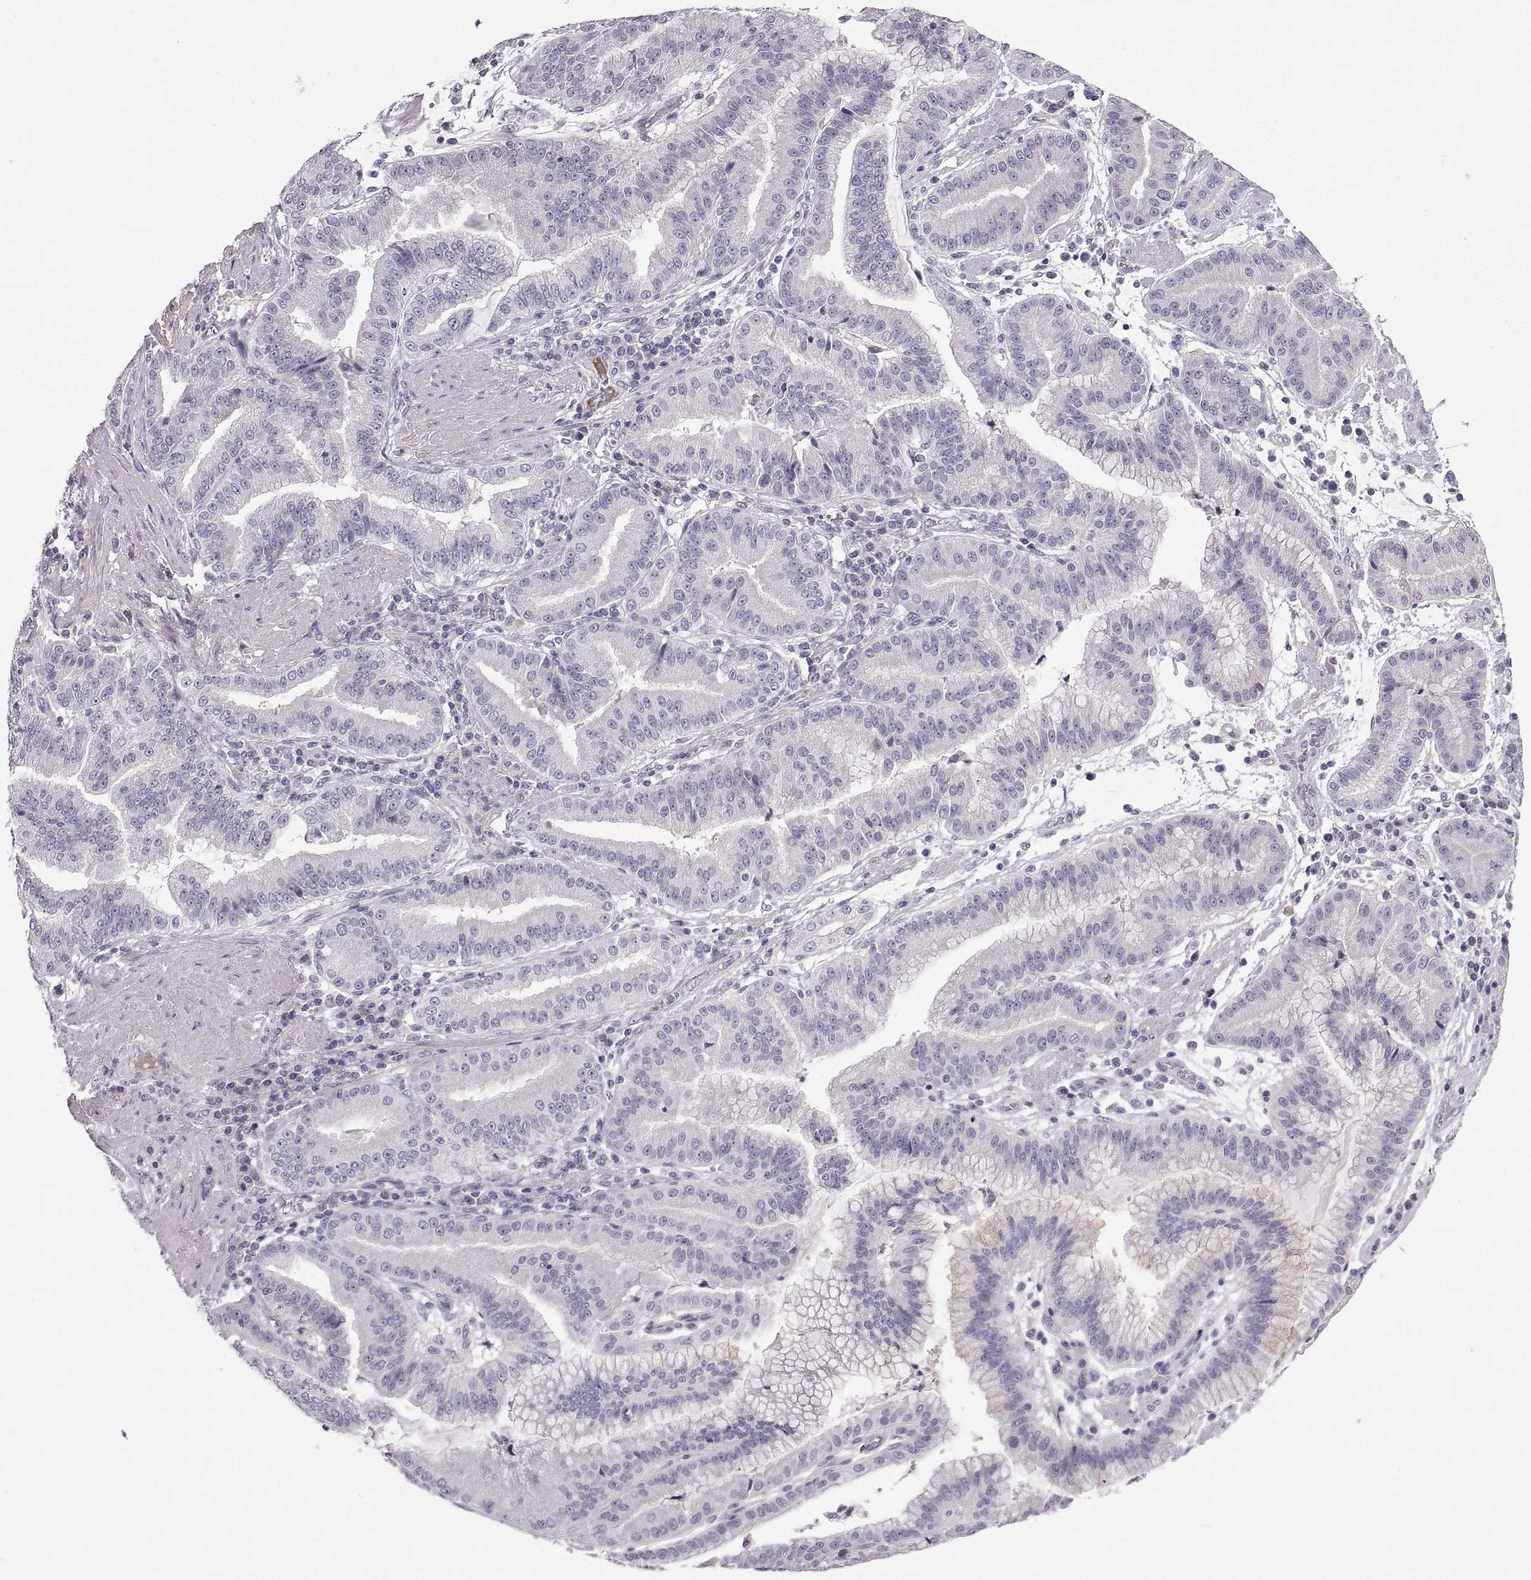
{"staining": {"intensity": "negative", "quantity": "none", "location": "none"}, "tissue": "stomach cancer", "cell_type": "Tumor cells", "image_type": "cancer", "snomed": [{"axis": "morphology", "description": "Adenocarcinoma, NOS"}, {"axis": "topography", "description": "Stomach"}], "caption": "Tumor cells are negative for protein expression in human stomach cancer (adenocarcinoma).", "gene": "ADAM32", "patient": {"sex": "male", "age": 83}}